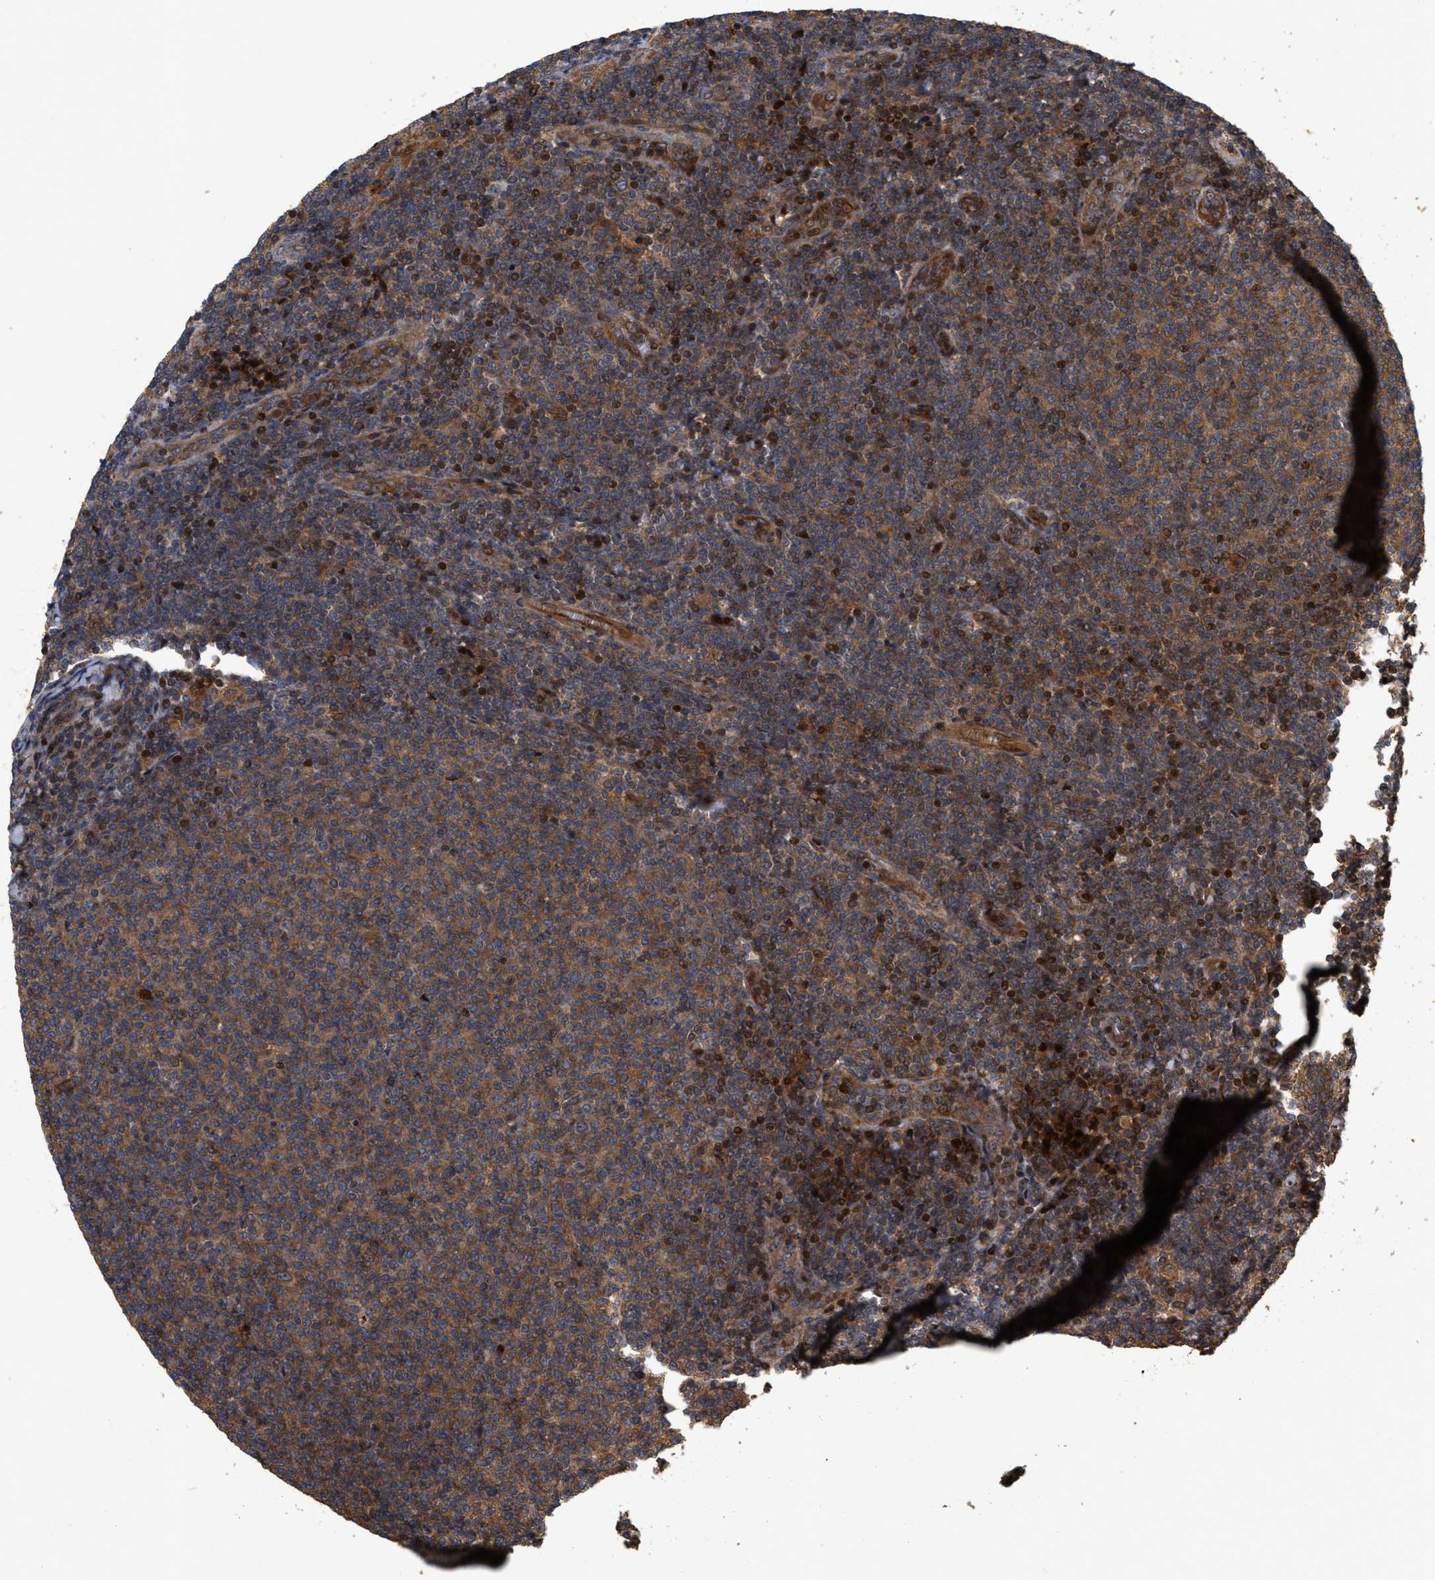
{"staining": {"intensity": "moderate", "quantity": ">75%", "location": "cytoplasmic/membranous"}, "tissue": "lymphoma", "cell_type": "Tumor cells", "image_type": "cancer", "snomed": [{"axis": "morphology", "description": "Malignant lymphoma, non-Hodgkin's type, Low grade"}, {"axis": "topography", "description": "Lymph node"}], "caption": "DAB immunohistochemical staining of malignant lymphoma, non-Hodgkin's type (low-grade) demonstrates moderate cytoplasmic/membranous protein positivity in about >75% of tumor cells.", "gene": "CBR3", "patient": {"sex": "male", "age": 66}}